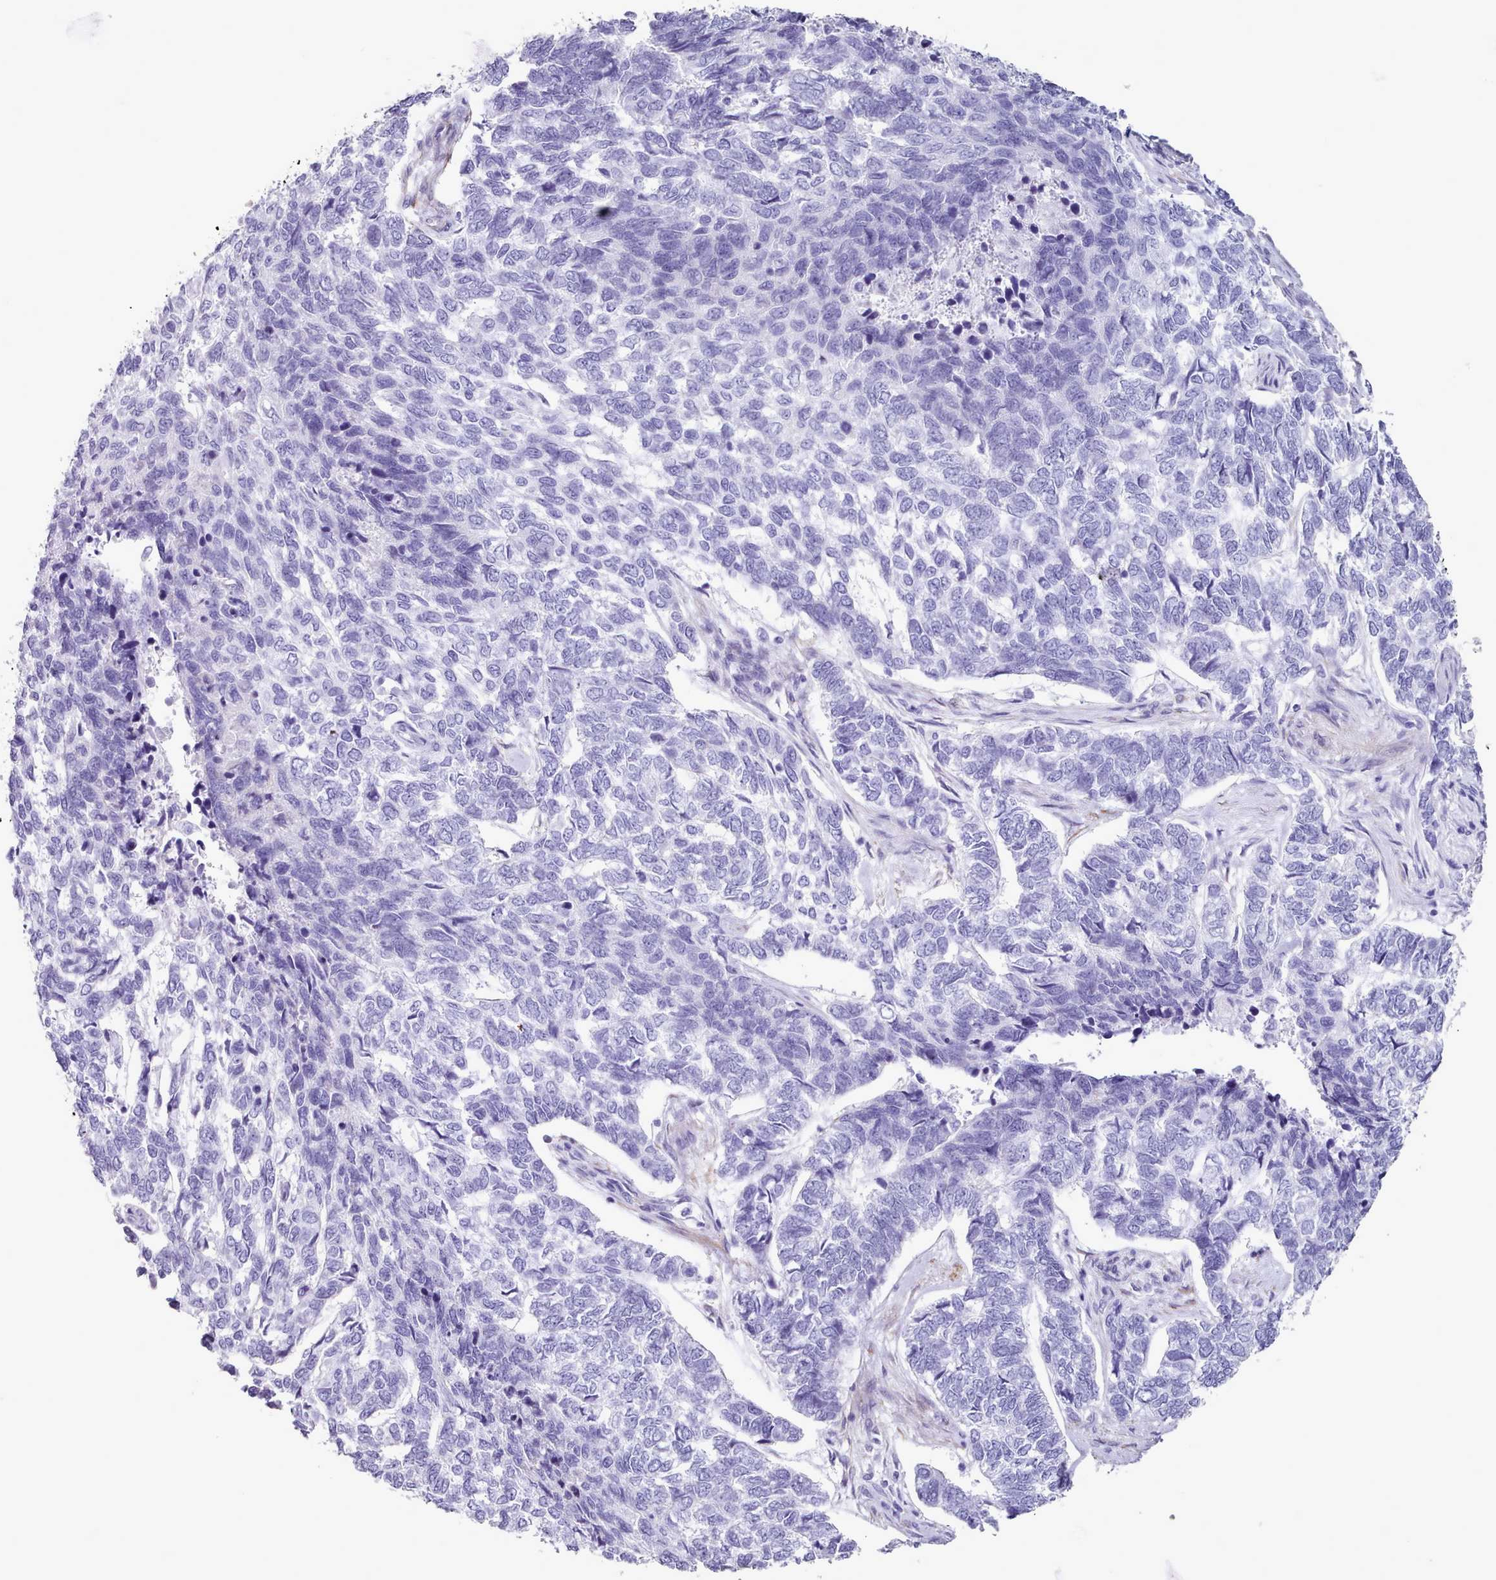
{"staining": {"intensity": "negative", "quantity": "none", "location": "none"}, "tissue": "skin cancer", "cell_type": "Tumor cells", "image_type": "cancer", "snomed": [{"axis": "morphology", "description": "Basal cell carcinoma"}, {"axis": "topography", "description": "Skin"}], "caption": "This is an IHC histopathology image of human skin basal cell carcinoma. There is no staining in tumor cells.", "gene": "FPGS", "patient": {"sex": "female", "age": 65}}